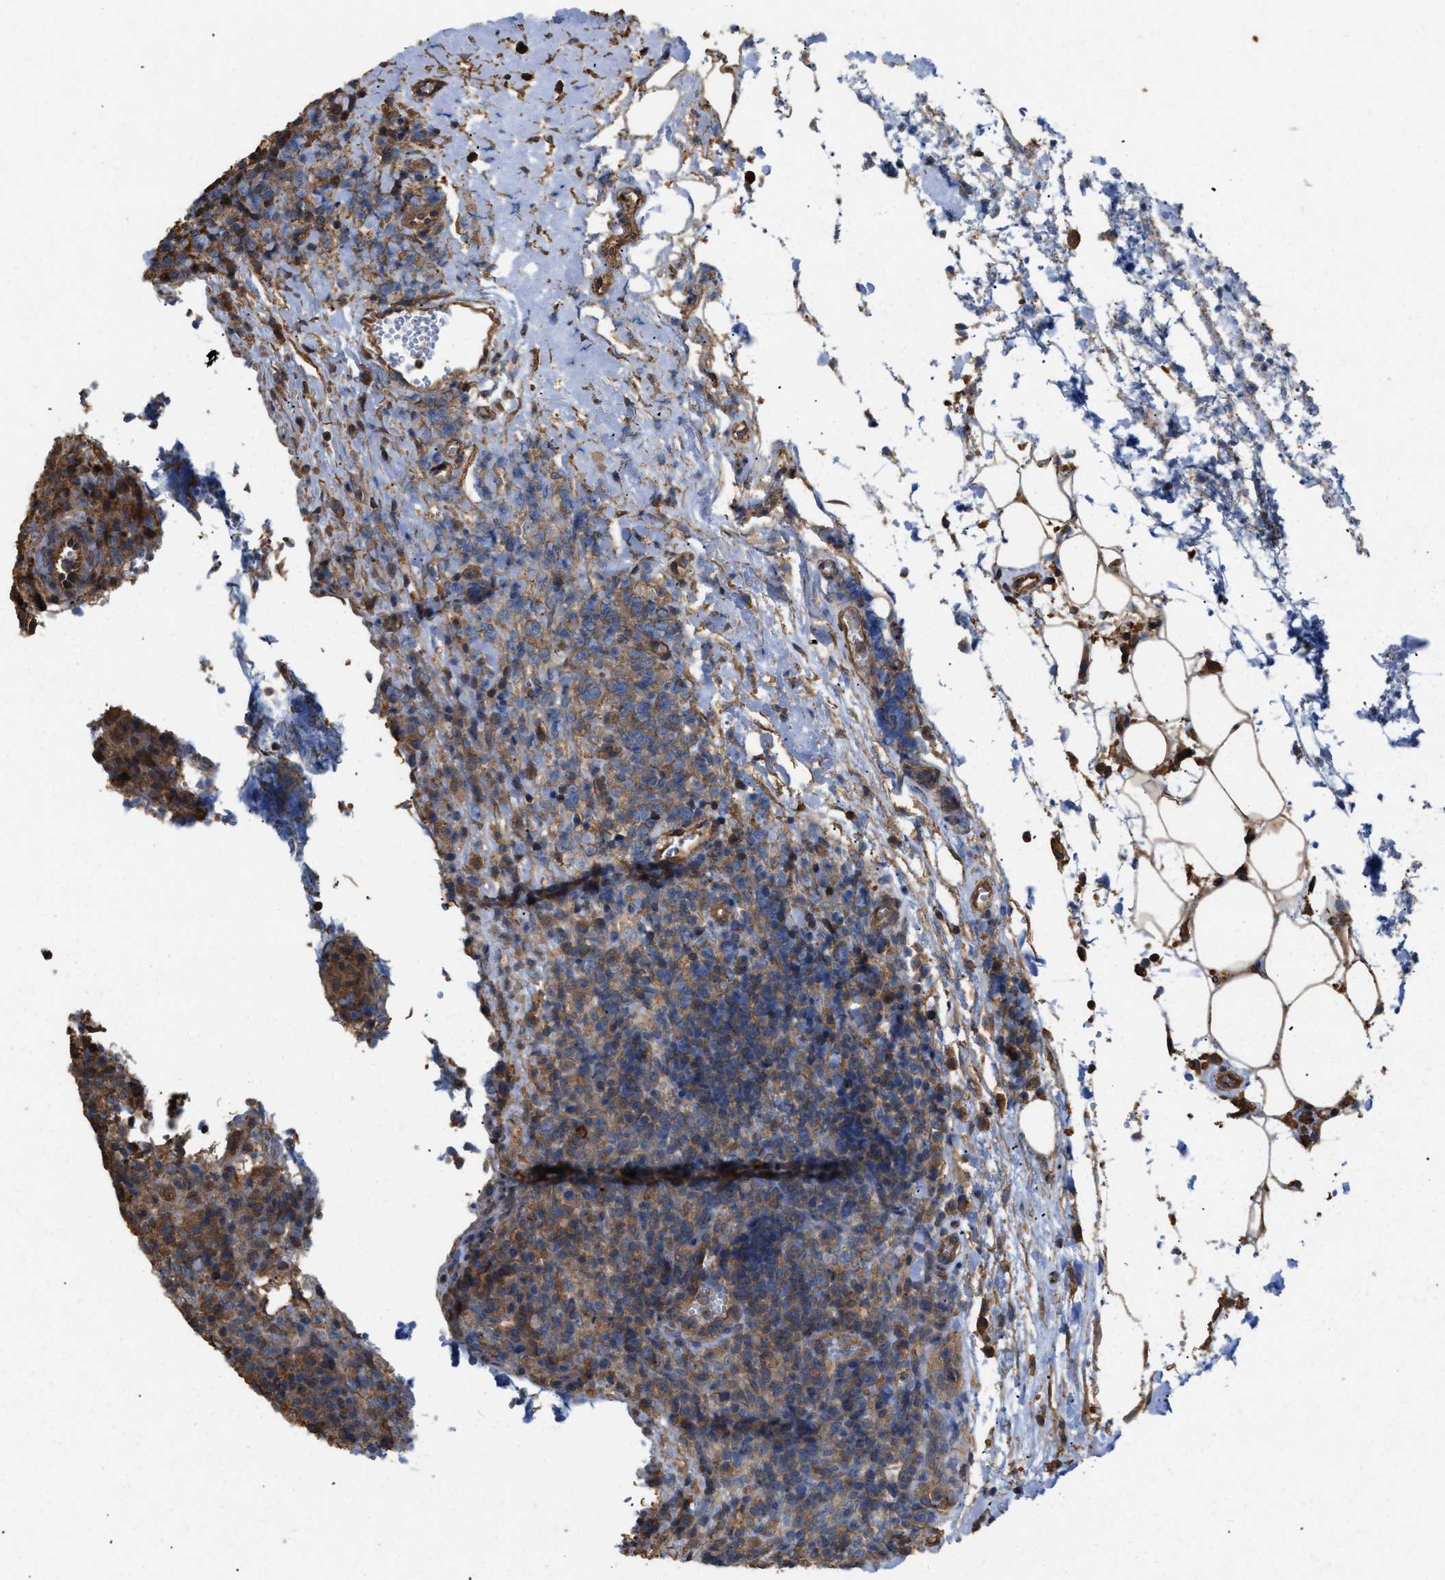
{"staining": {"intensity": "moderate", "quantity": ">75%", "location": "cytoplasmic/membranous"}, "tissue": "lymphoma", "cell_type": "Tumor cells", "image_type": "cancer", "snomed": [{"axis": "morphology", "description": "Malignant lymphoma, non-Hodgkin's type, High grade"}, {"axis": "topography", "description": "Lymph node"}], "caption": "High-grade malignant lymphoma, non-Hodgkin's type stained with IHC demonstrates moderate cytoplasmic/membranous expression in about >75% of tumor cells.", "gene": "CALM1", "patient": {"sex": "female", "age": 76}}